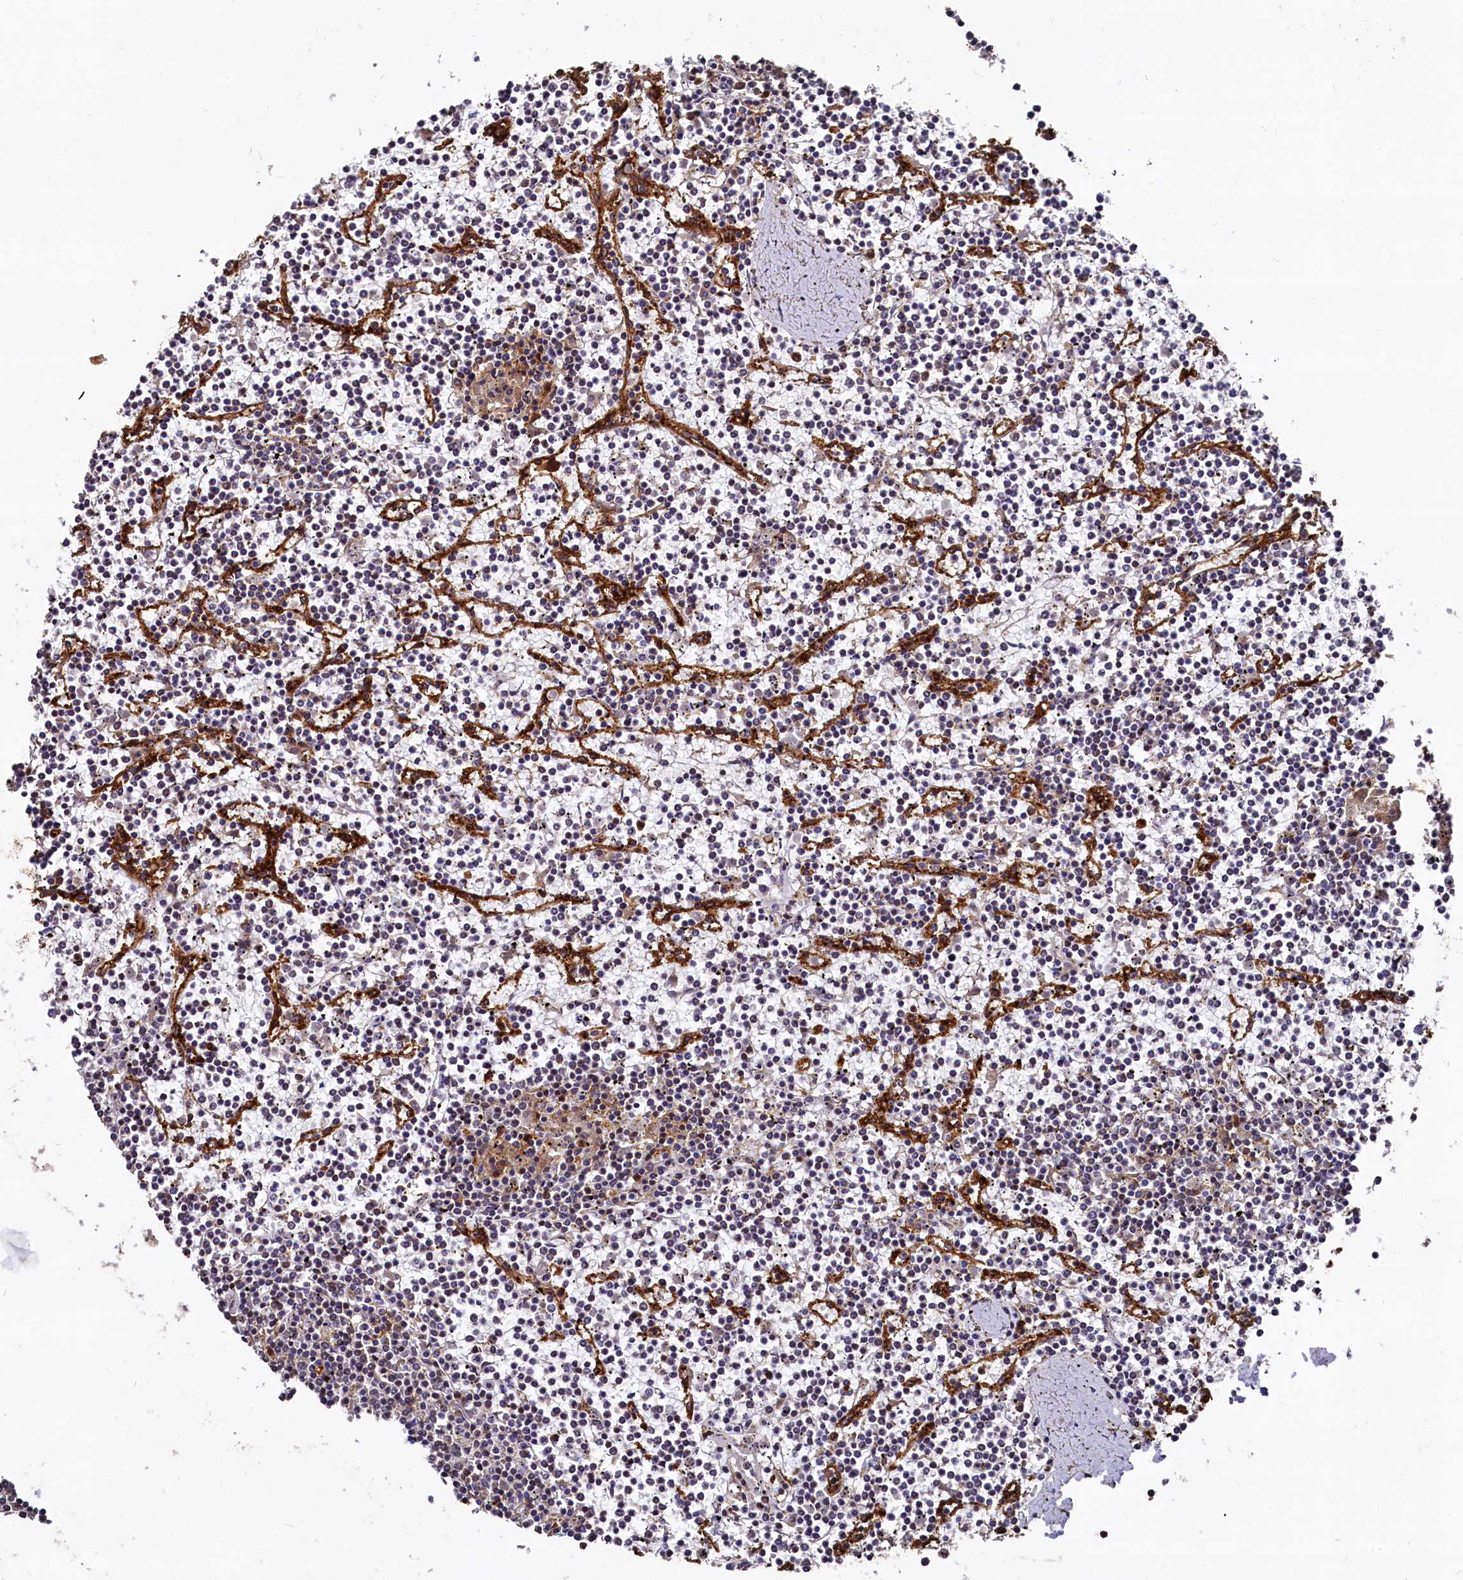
{"staining": {"intensity": "negative", "quantity": "none", "location": "none"}, "tissue": "lymphoma", "cell_type": "Tumor cells", "image_type": "cancer", "snomed": [{"axis": "morphology", "description": "Malignant lymphoma, non-Hodgkin's type, Low grade"}, {"axis": "topography", "description": "Spleen"}], "caption": "High magnification brightfield microscopy of lymphoma stained with DAB (3,3'-diaminobenzidine) (brown) and counterstained with hematoxylin (blue): tumor cells show no significant positivity.", "gene": "PLEKHO2", "patient": {"sex": "female", "age": 19}}